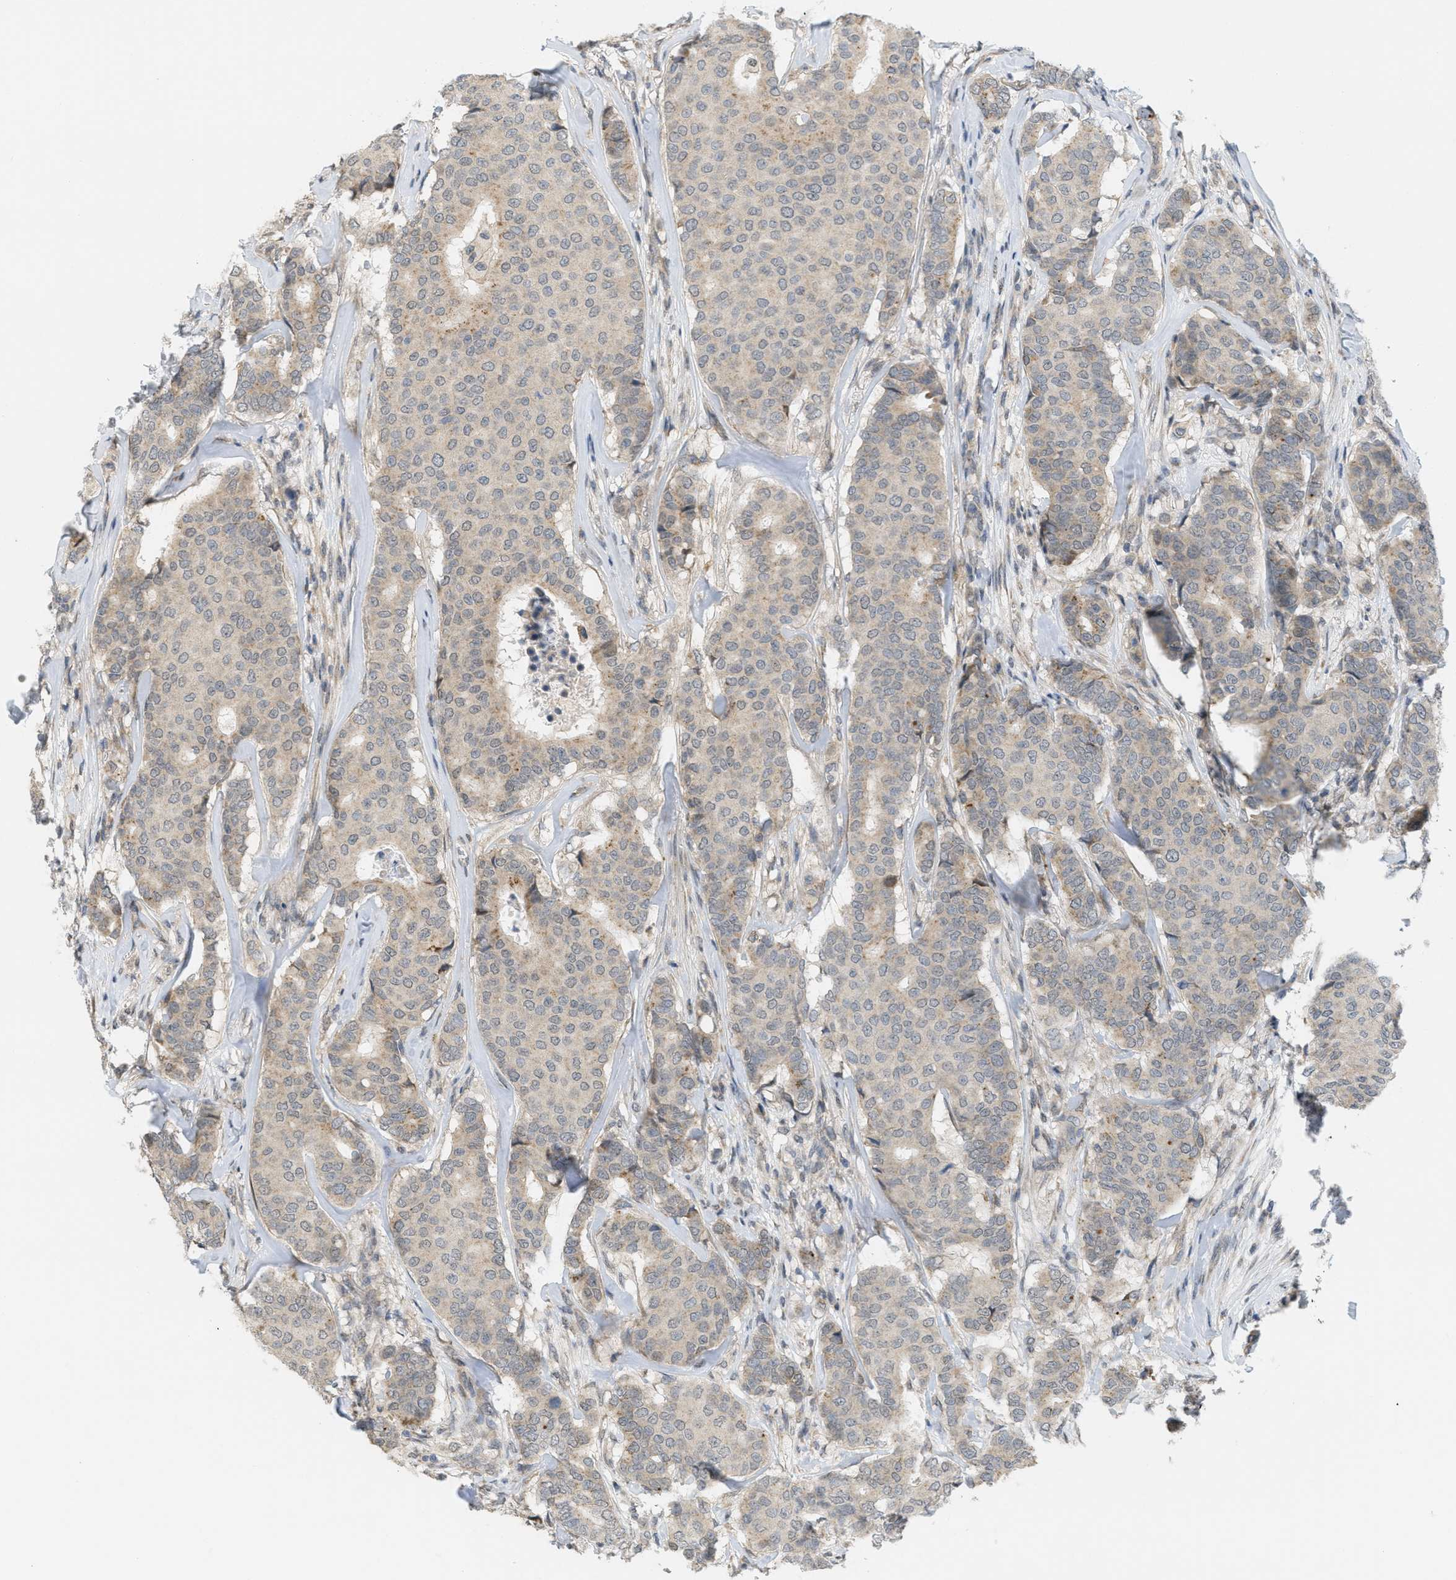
{"staining": {"intensity": "negative", "quantity": "none", "location": "none"}, "tissue": "breast cancer", "cell_type": "Tumor cells", "image_type": "cancer", "snomed": [{"axis": "morphology", "description": "Duct carcinoma"}, {"axis": "topography", "description": "Breast"}], "caption": "There is no significant expression in tumor cells of breast cancer (intraductal carcinoma).", "gene": "PRKD1", "patient": {"sex": "female", "age": 75}}